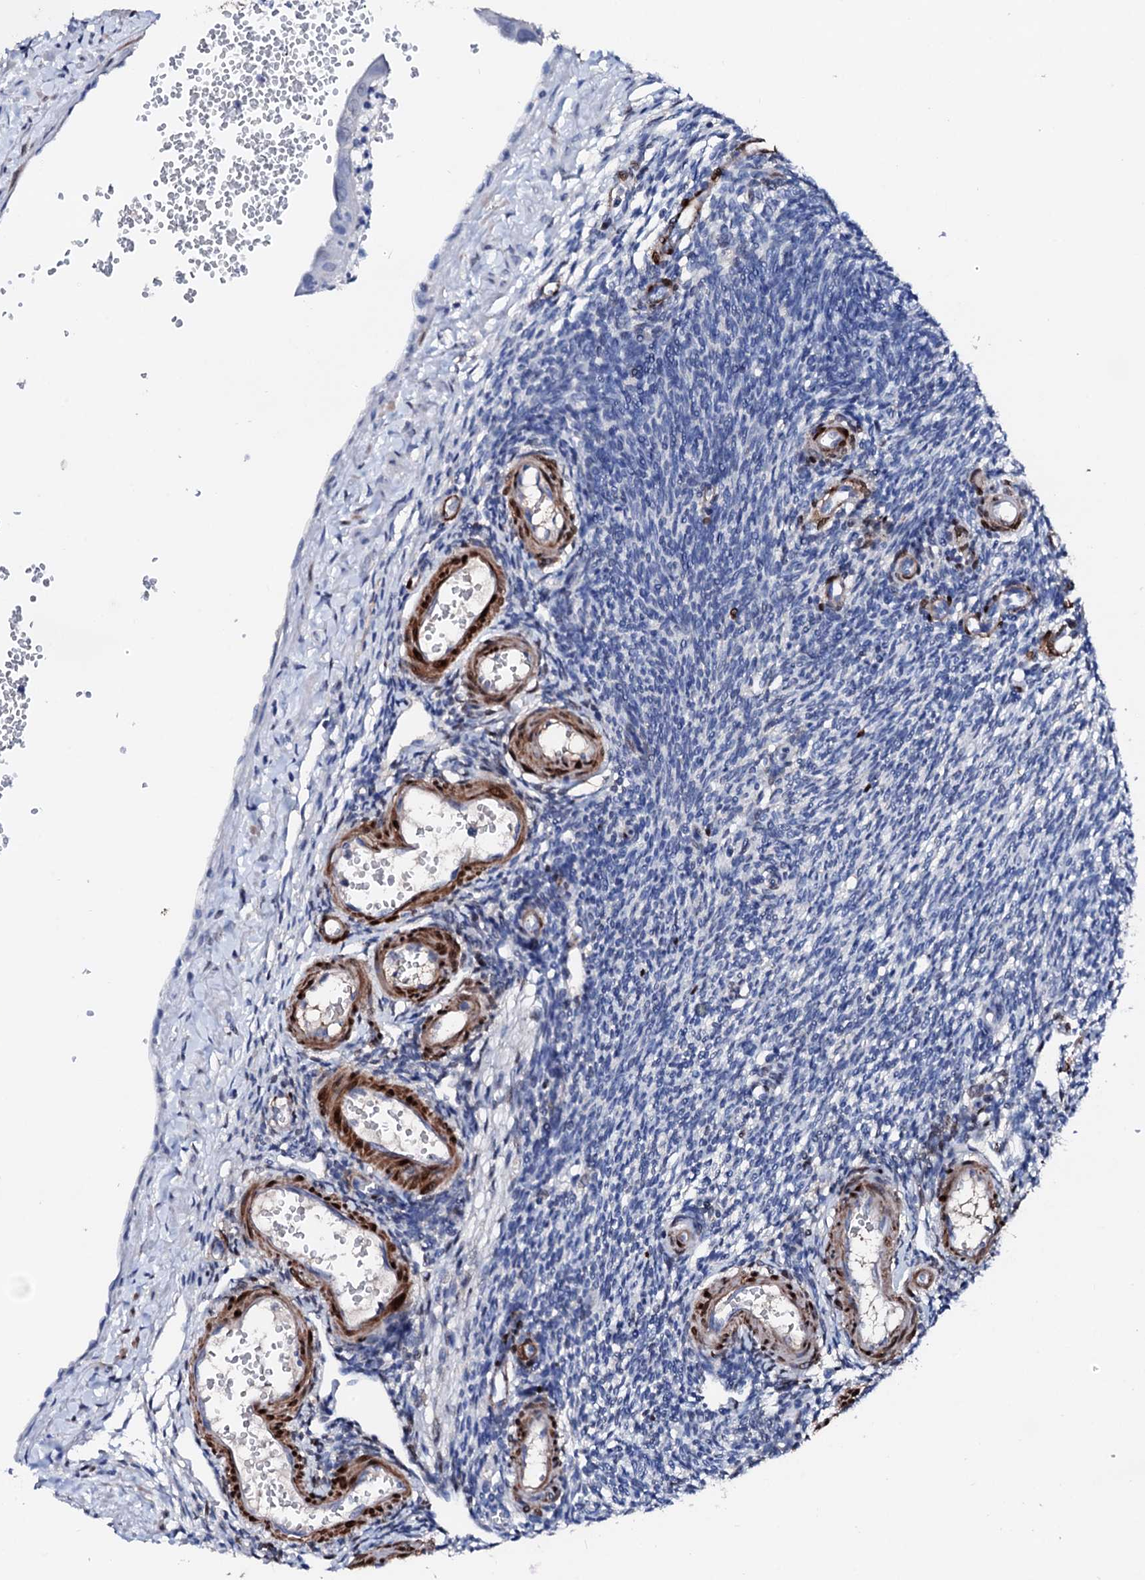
{"staining": {"intensity": "negative", "quantity": "none", "location": "none"}, "tissue": "ovary", "cell_type": "Ovarian stroma cells", "image_type": "normal", "snomed": [{"axis": "morphology", "description": "Normal tissue, NOS"}, {"axis": "morphology", "description": "Cyst, NOS"}, {"axis": "topography", "description": "Ovary"}], "caption": "Photomicrograph shows no protein staining in ovarian stroma cells of normal ovary.", "gene": "NRIP2", "patient": {"sex": "female", "age": 33}}